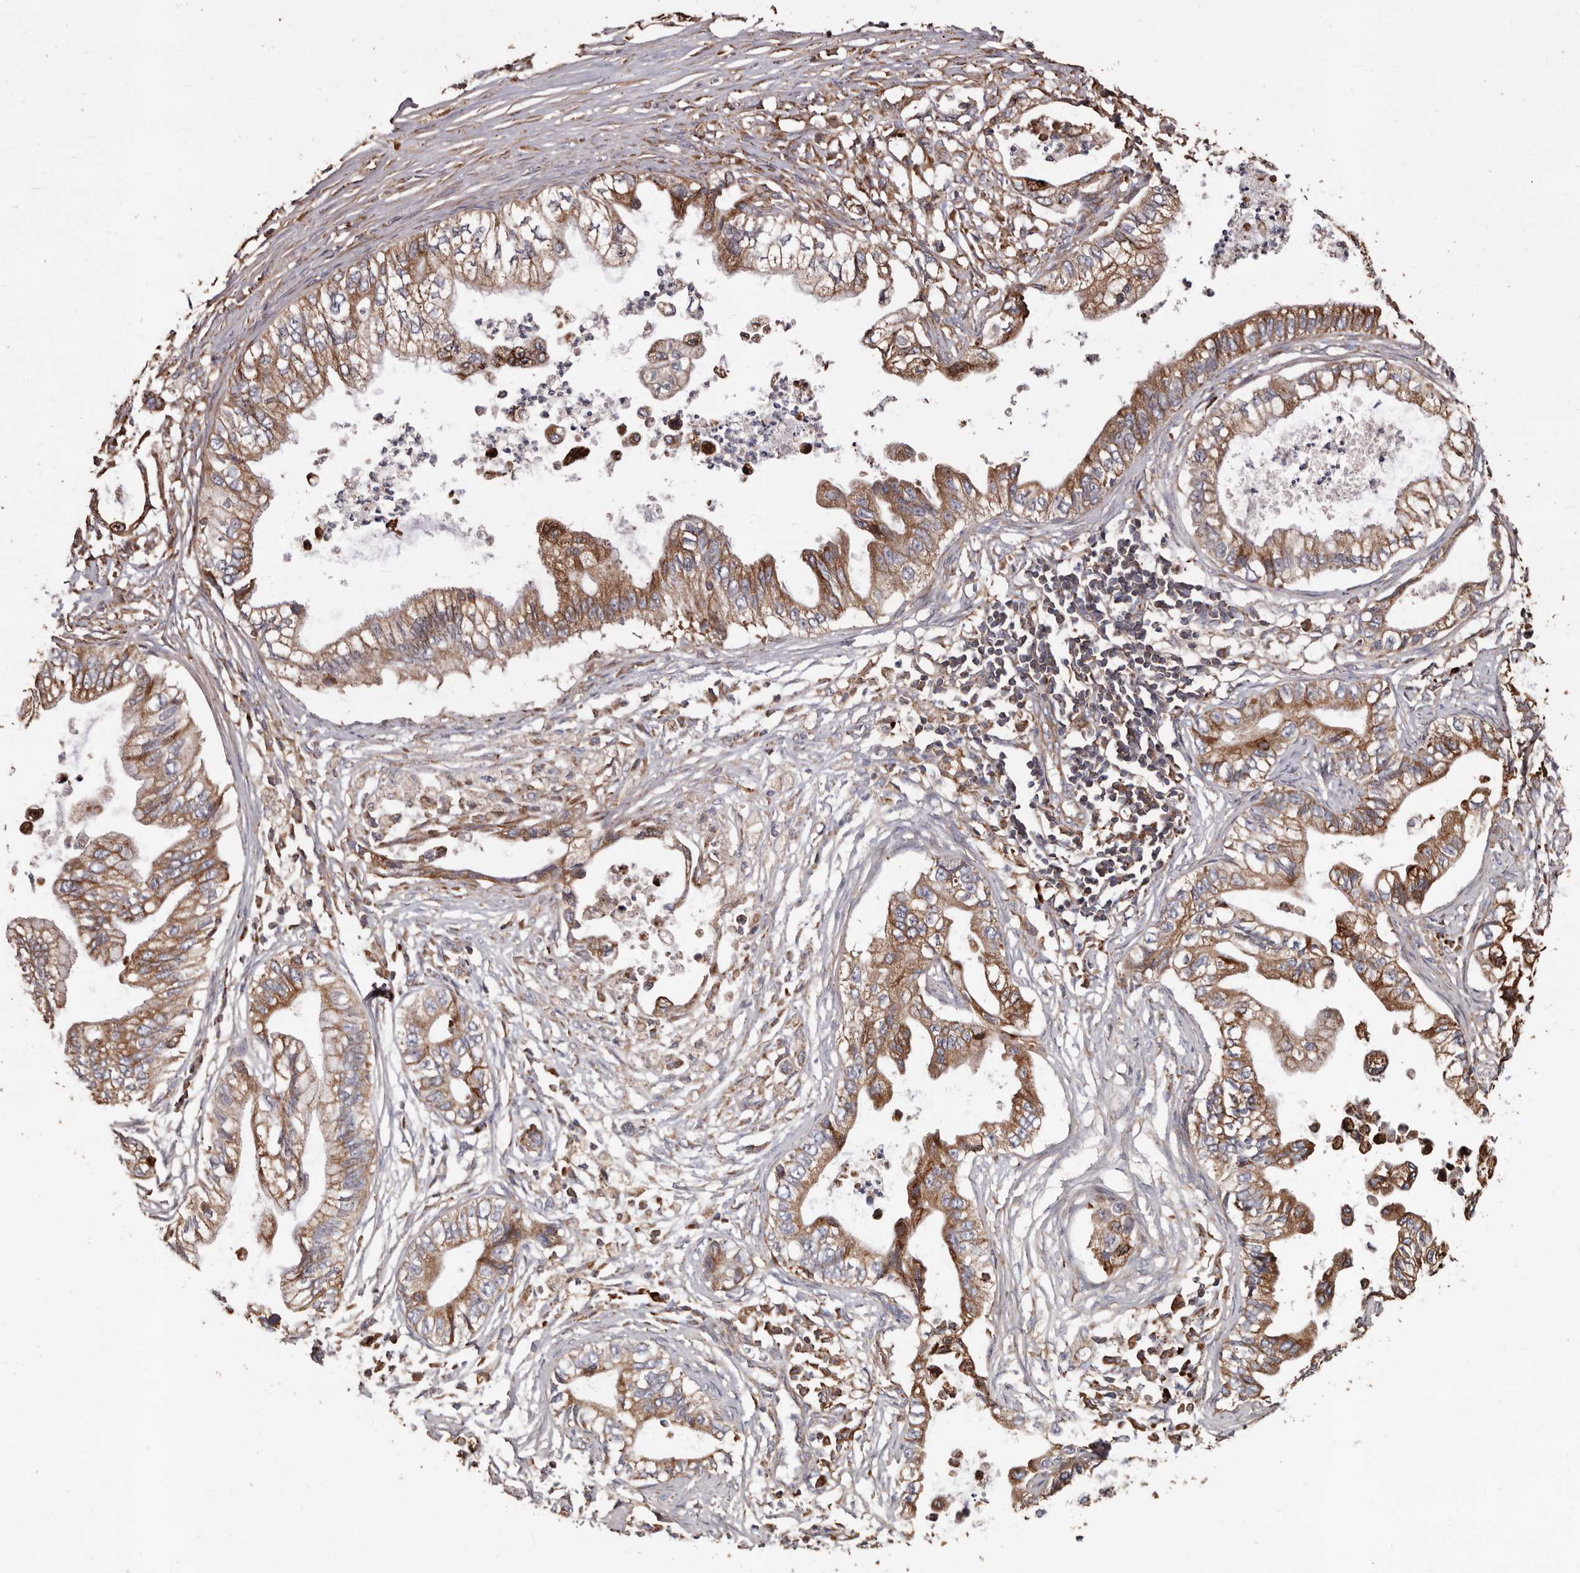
{"staining": {"intensity": "moderate", "quantity": ">75%", "location": "cytoplasmic/membranous"}, "tissue": "pancreatic cancer", "cell_type": "Tumor cells", "image_type": "cancer", "snomed": [{"axis": "morphology", "description": "Adenocarcinoma, NOS"}, {"axis": "topography", "description": "Pancreas"}], "caption": "Moderate cytoplasmic/membranous protein staining is appreciated in about >75% of tumor cells in adenocarcinoma (pancreatic). The protein is shown in brown color, while the nuclei are stained blue.", "gene": "OSGIN2", "patient": {"sex": "male", "age": 56}}